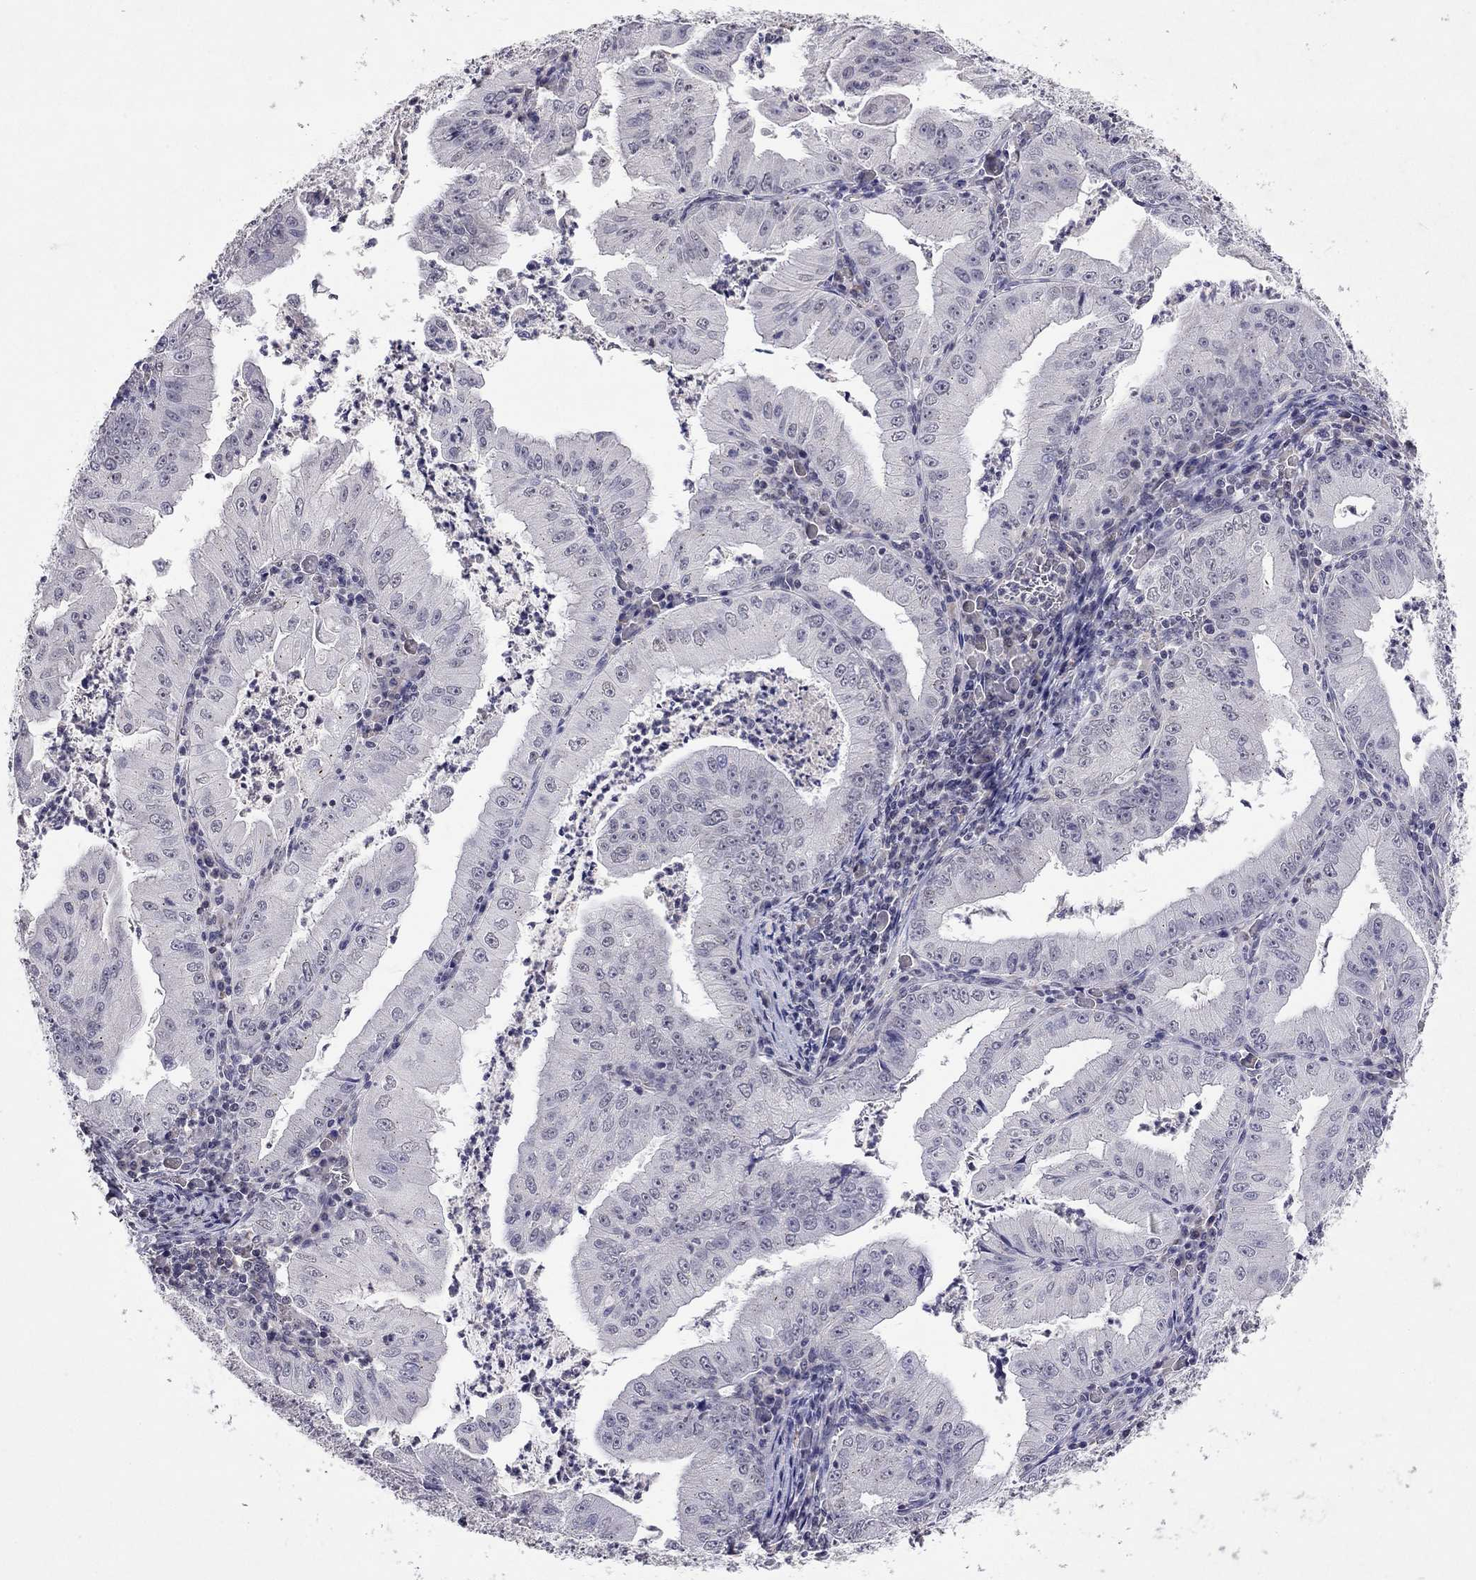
{"staining": {"intensity": "negative", "quantity": "none", "location": "none"}, "tissue": "stomach cancer", "cell_type": "Tumor cells", "image_type": "cancer", "snomed": [{"axis": "morphology", "description": "Adenocarcinoma, NOS"}, {"axis": "topography", "description": "Stomach"}], "caption": "There is no significant staining in tumor cells of stomach cancer (adenocarcinoma).", "gene": "WNK3", "patient": {"sex": "male", "age": 76}}